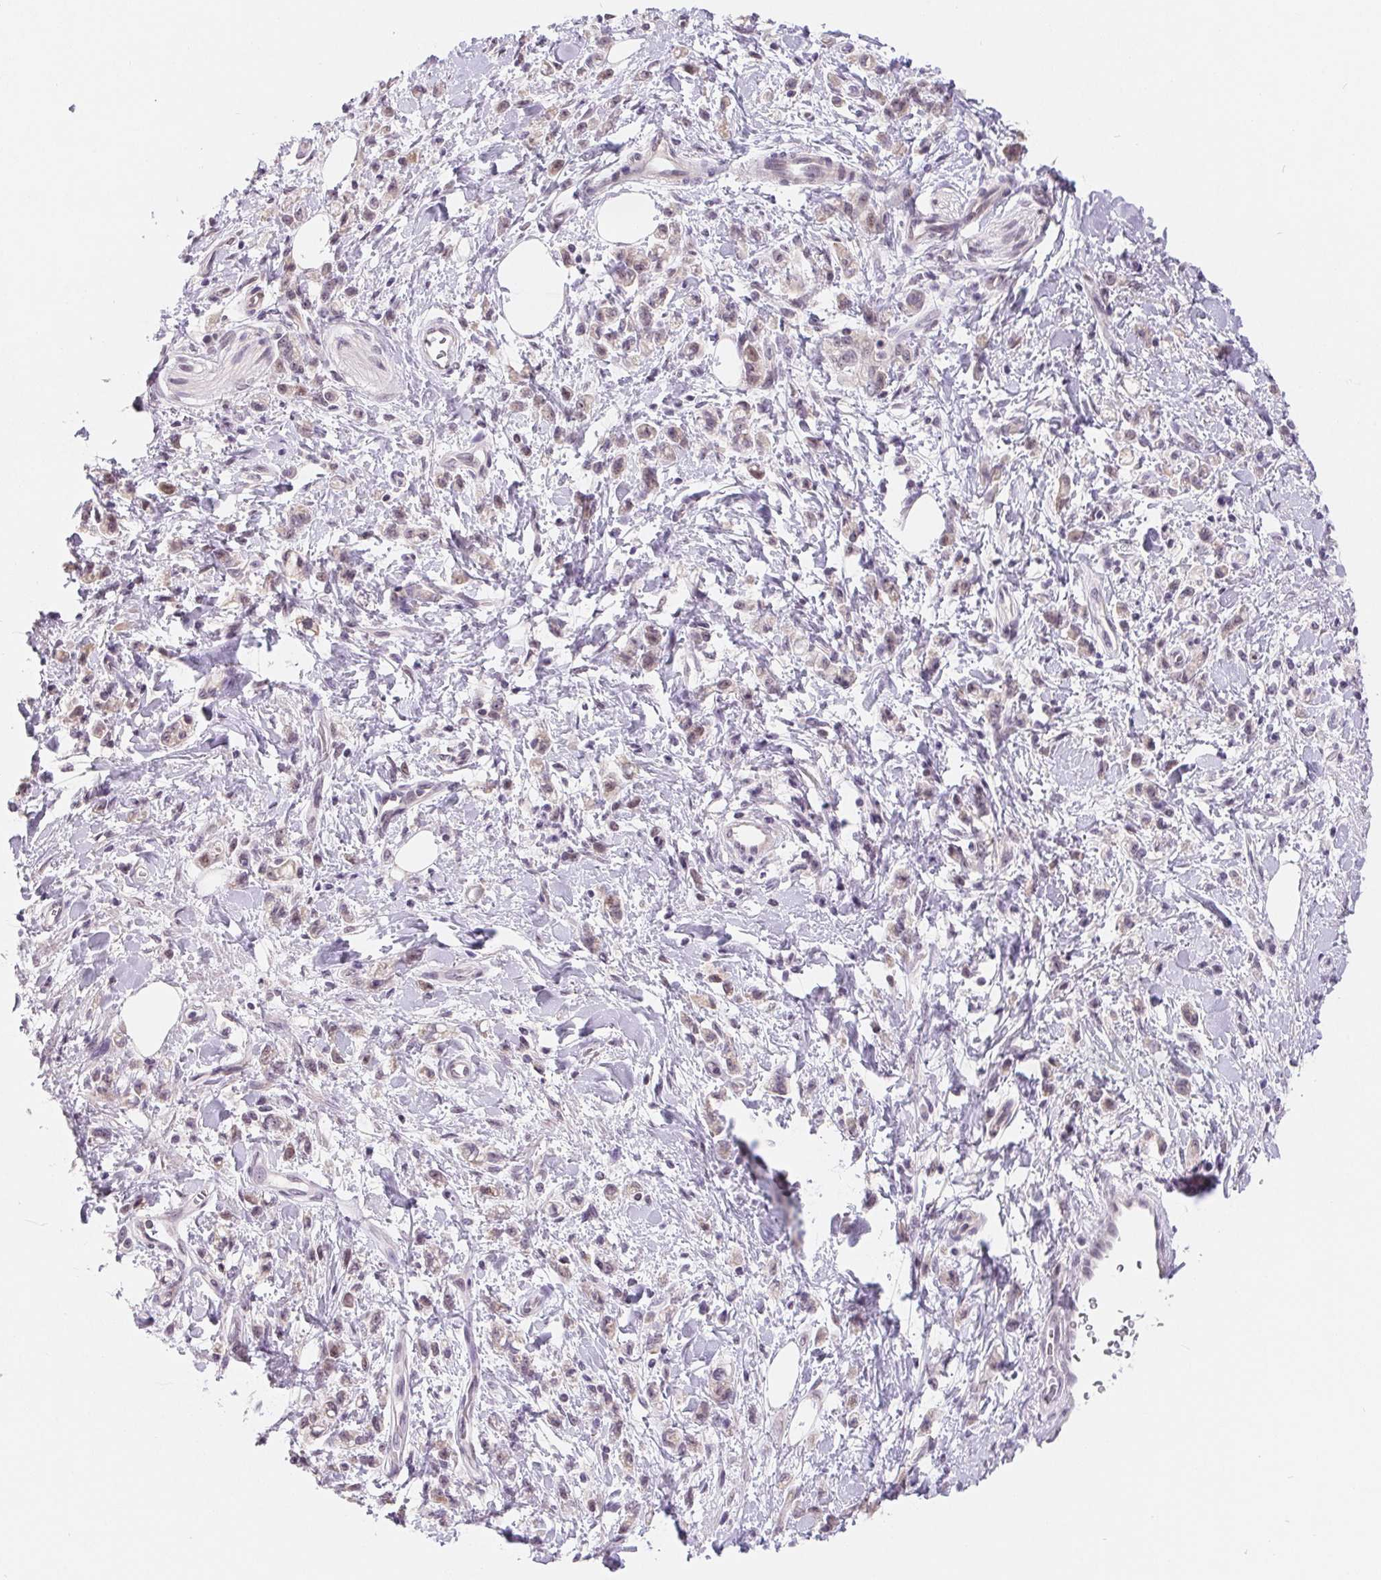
{"staining": {"intensity": "moderate", "quantity": "<25%", "location": "nuclear"}, "tissue": "stomach cancer", "cell_type": "Tumor cells", "image_type": "cancer", "snomed": [{"axis": "morphology", "description": "Adenocarcinoma, NOS"}, {"axis": "topography", "description": "Stomach"}], "caption": "The histopathology image exhibits a brown stain indicating the presence of a protein in the nuclear of tumor cells in stomach adenocarcinoma. (Stains: DAB (3,3'-diaminobenzidine) in brown, nuclei in blue, Microscopy: brightfield microscopy at high magnification).", "gene": "LCA5L", "patient": {"sex": "male", "age": 77}}